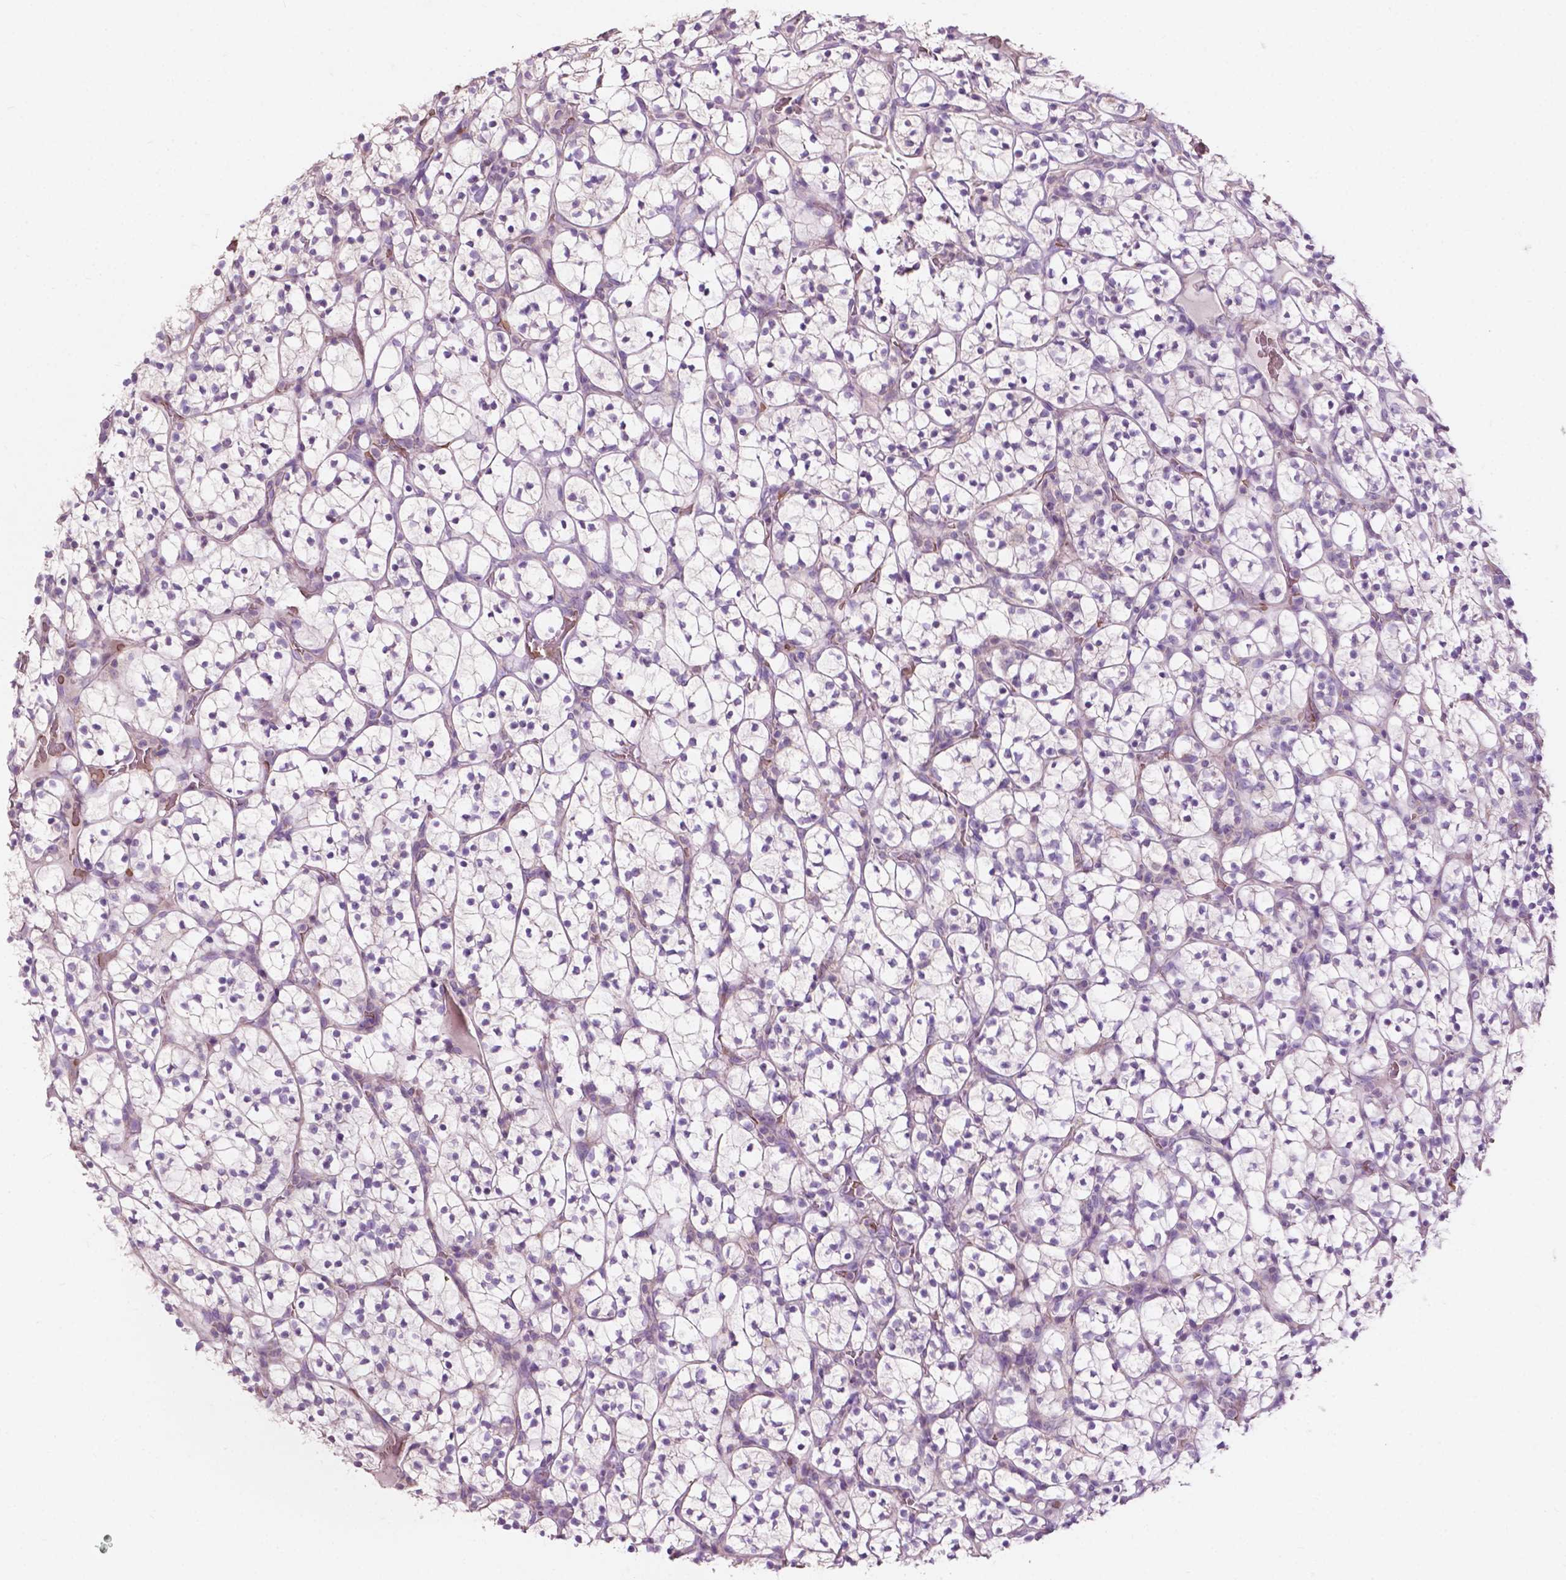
{"staining": {"intensity": "negative", "quantity": "none", "location": "none"}, "tissue": "renal cancer", "cell_type": "Tumor cells", "image_type": "cancer", "snomed": [{"axis": "morphology", "description": "Adenocarcinoma, NOS"}, {"axis": "topography", "description": "Kidney"}], "caption": "Micrograph shows no protein positivity in tumor cells of renal adenocarcinoma tissue.", "gene": "NDUFS1", "patient": {"sex": "female", "age": 89}}